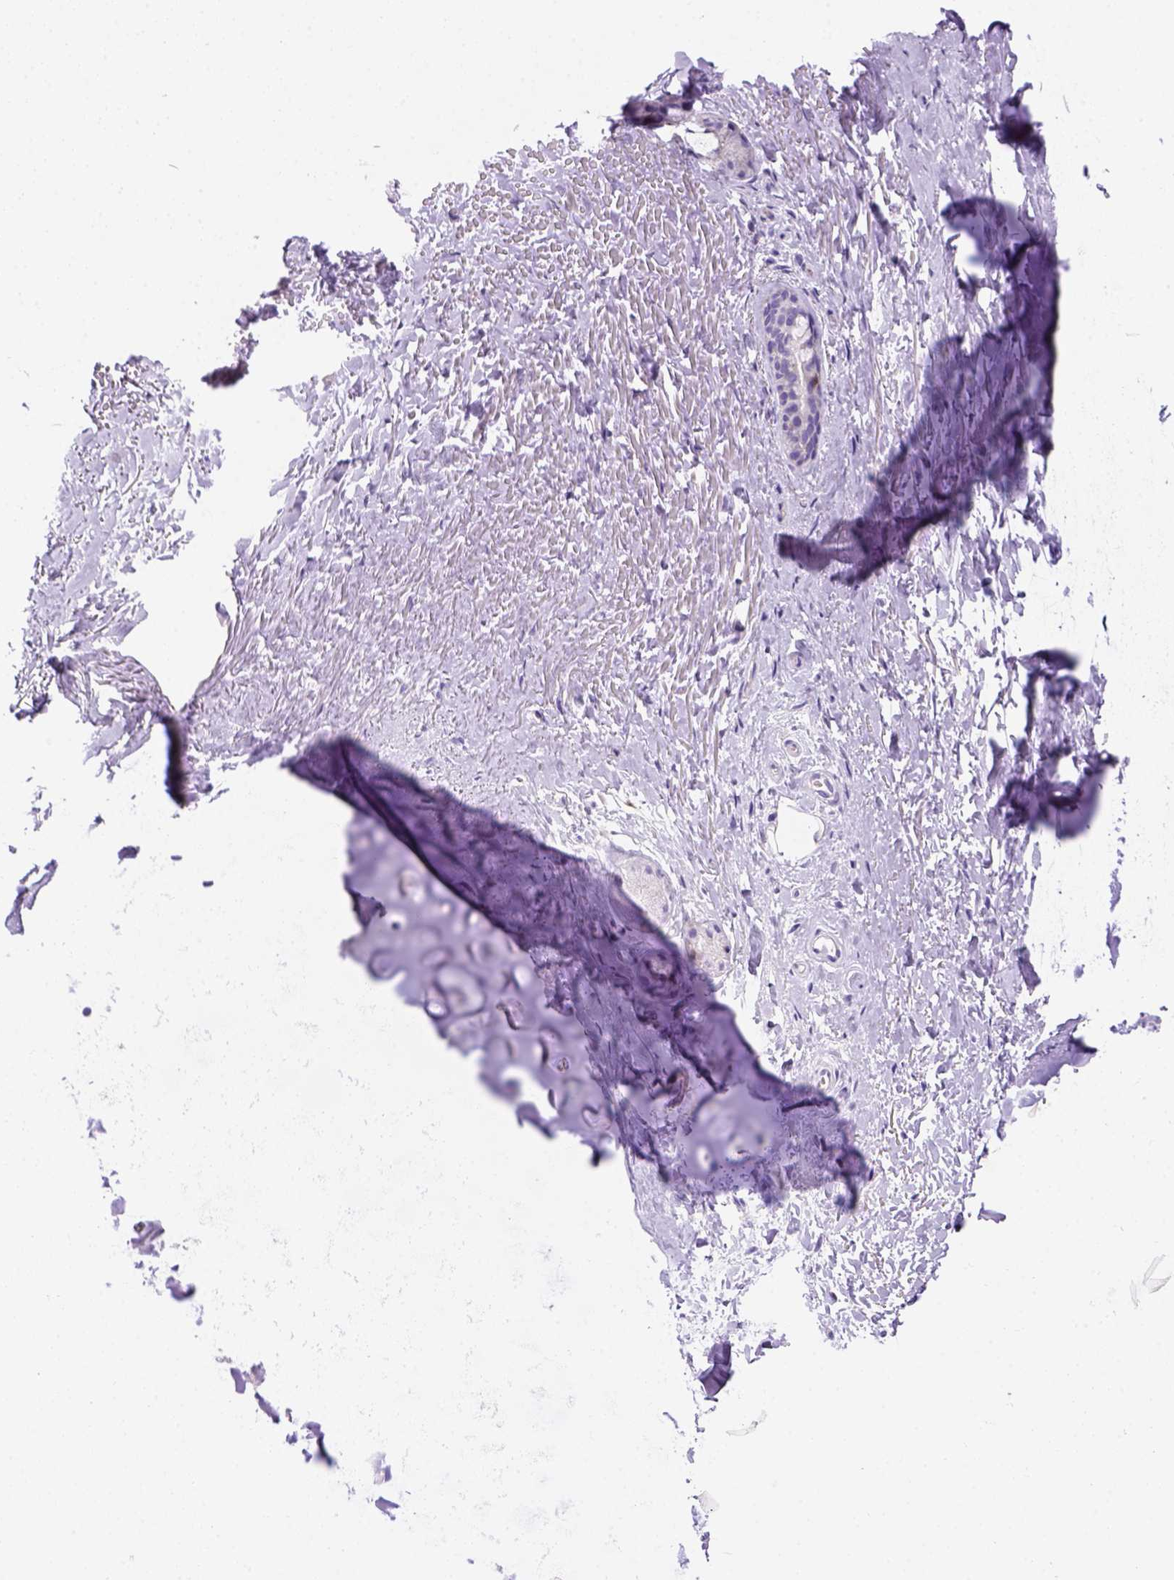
{"staining": {"intensity": "negative", "quantity": "none", "location": "none"}, "tissue": "soft tissue", "cell_type": "Chondrocytes", "image_type": "normal", "snomed": [{"axis": "morphology", "description": "Normal tissue, NOS"}, {"axis": "topography", "description": "Cartilage tissue"}, {"axis": "topography", "description": "Bronchus"}], "caption": "A micrograph of soft tissue stained for a protein exhibits no brown staining in chondrocytes.", "gene": "CD3E", "patient": {"sex": "female", "age": 79}}